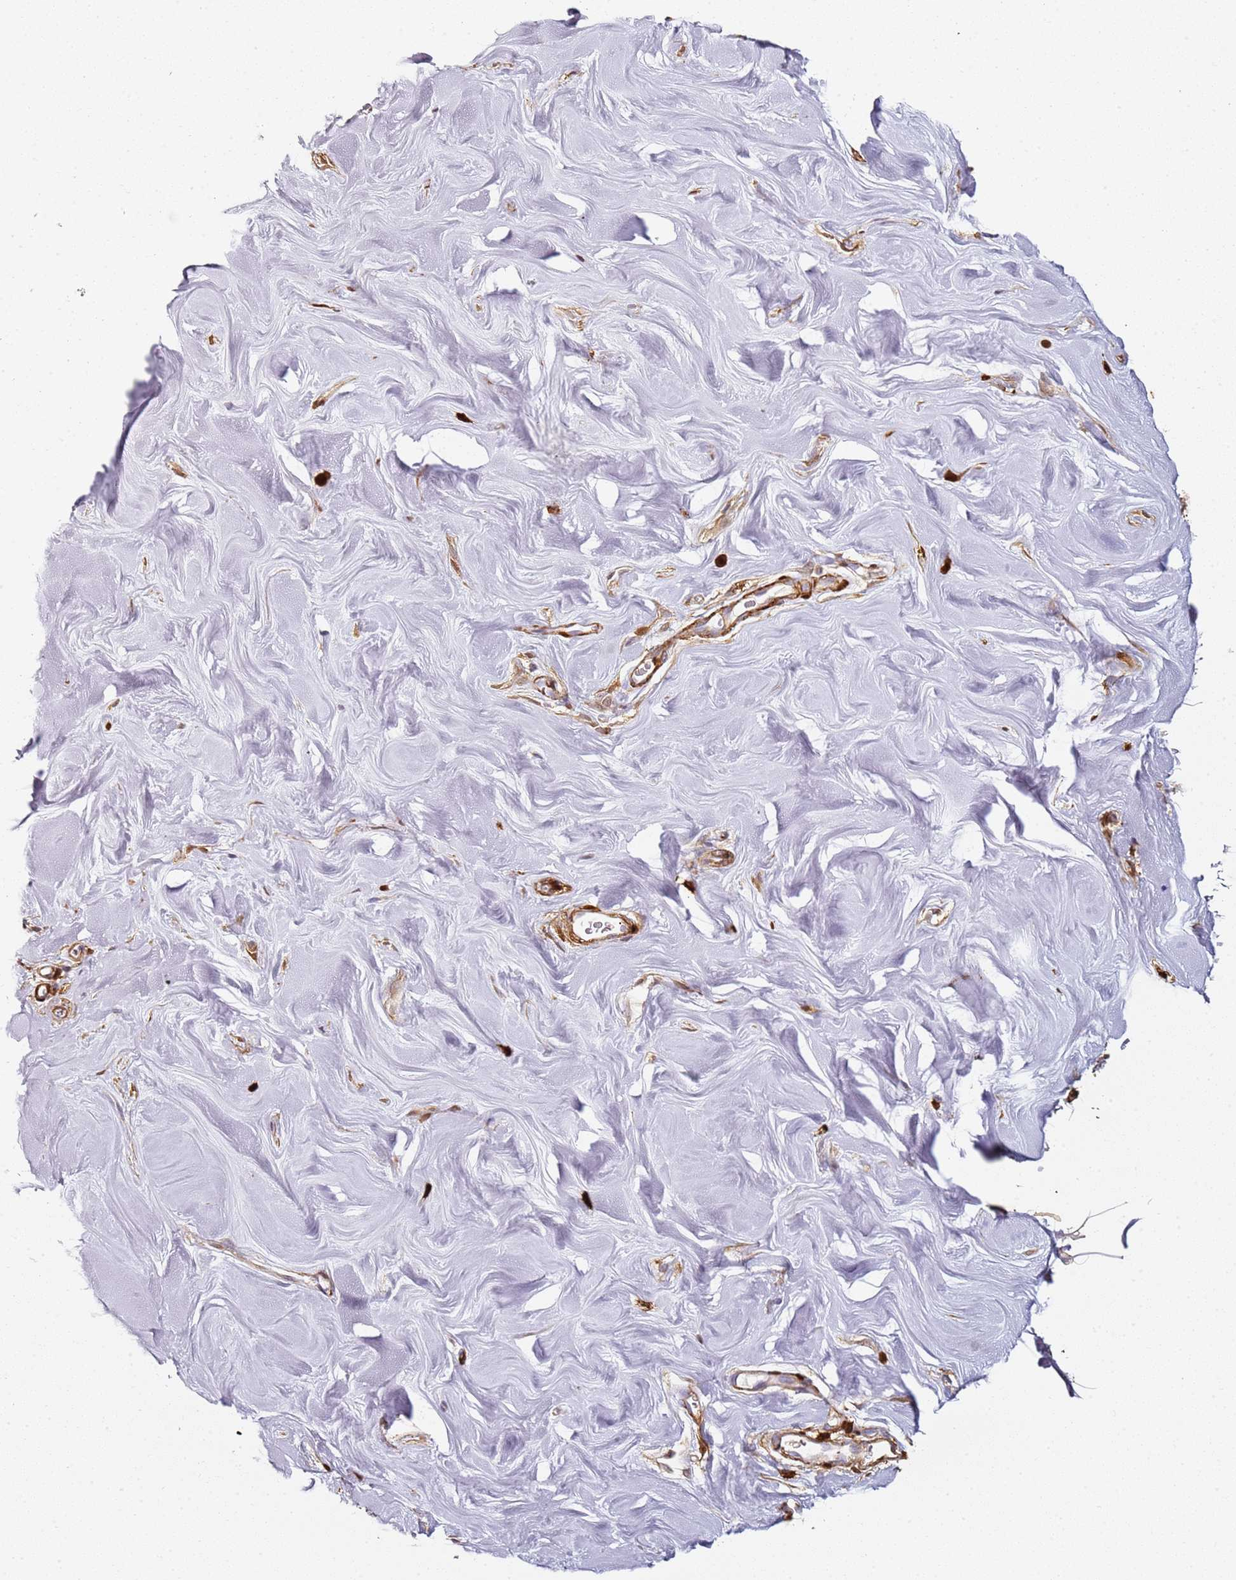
{"staining": {"intensity": "moderate", "quantity": "25%-75%", "location": "cytoplasmic/membranous"}, "tissue": "adipose tissue", "cell_type": "Adipocytes", "image_type": "normal", "snomed": [{"axis": "morphology", "description": "Normal tissue, NOS"}, {"axis": "topography", "description": "Breast"}], "caption": "A micrograph of human adipose tissue stained for a protein displays moderate cytoplasmic/membranous brown staining in adipocytes.", "gene": "S100A4", "patient": {"sex": "female", "age": 26}}